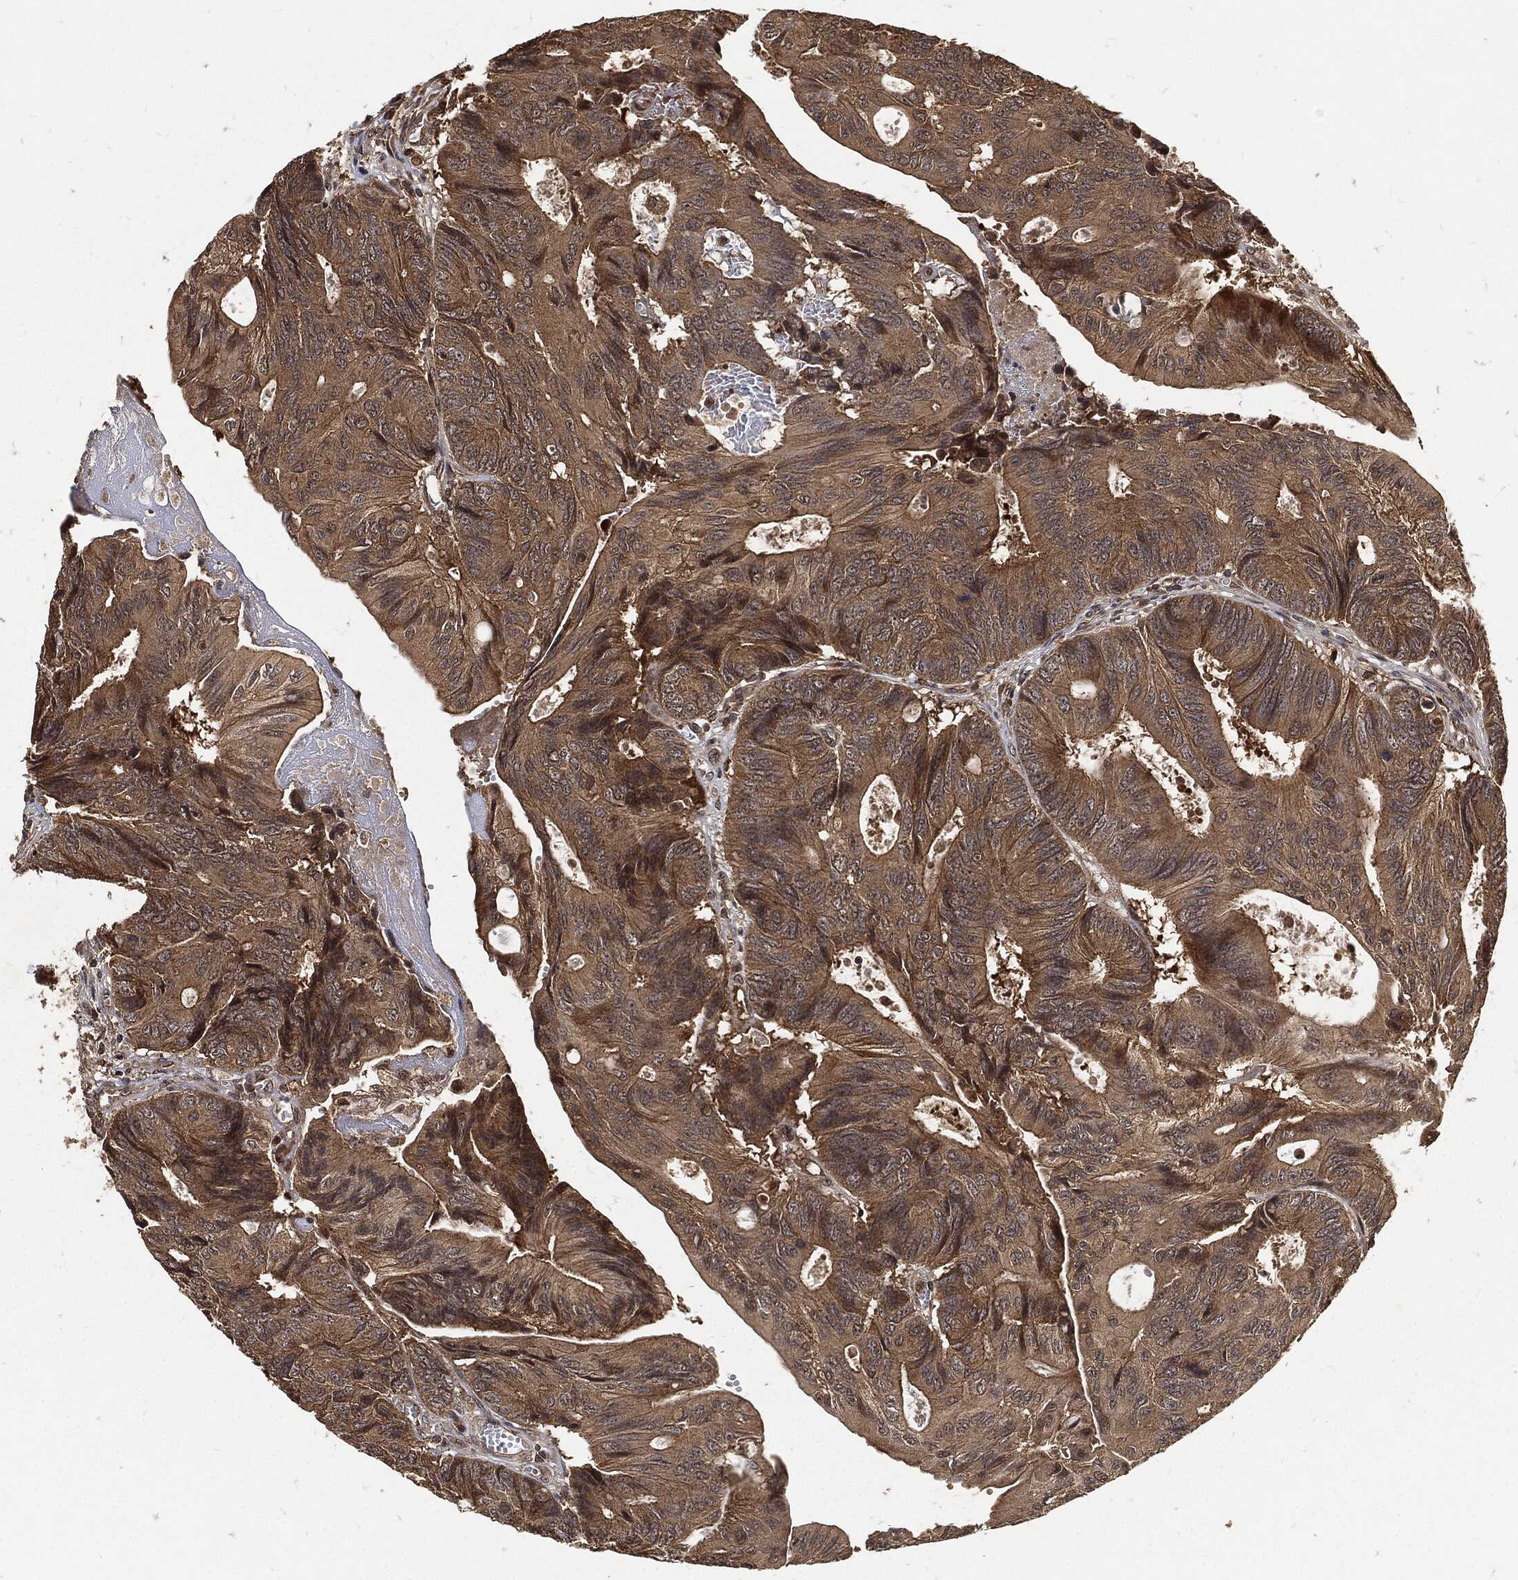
{"staining": {"intensity": "moderate", "quantity": ">75%", "location": "cytoplasmic/membranous"}, "tissue": "colorectal cancer", "cell_type": "Tumor cells", "image_type": "cancer", "snomed": [{"axis": "morphology", "description": "Normal tissue, NOS"}, {"axis": "morphology", "description": "Adenocarcinoma, NOS"}, {"axis": "topography", "description": "Colon"}], "caption": "Moderate cytoplasmic/membranous staining for a protein is identified in approximately >75% of tumor cells of colorectal cancer using immunohistochemistry (IHC).", "gene": "ZNF226", "patient": {"sex": "male", "age": 65}}